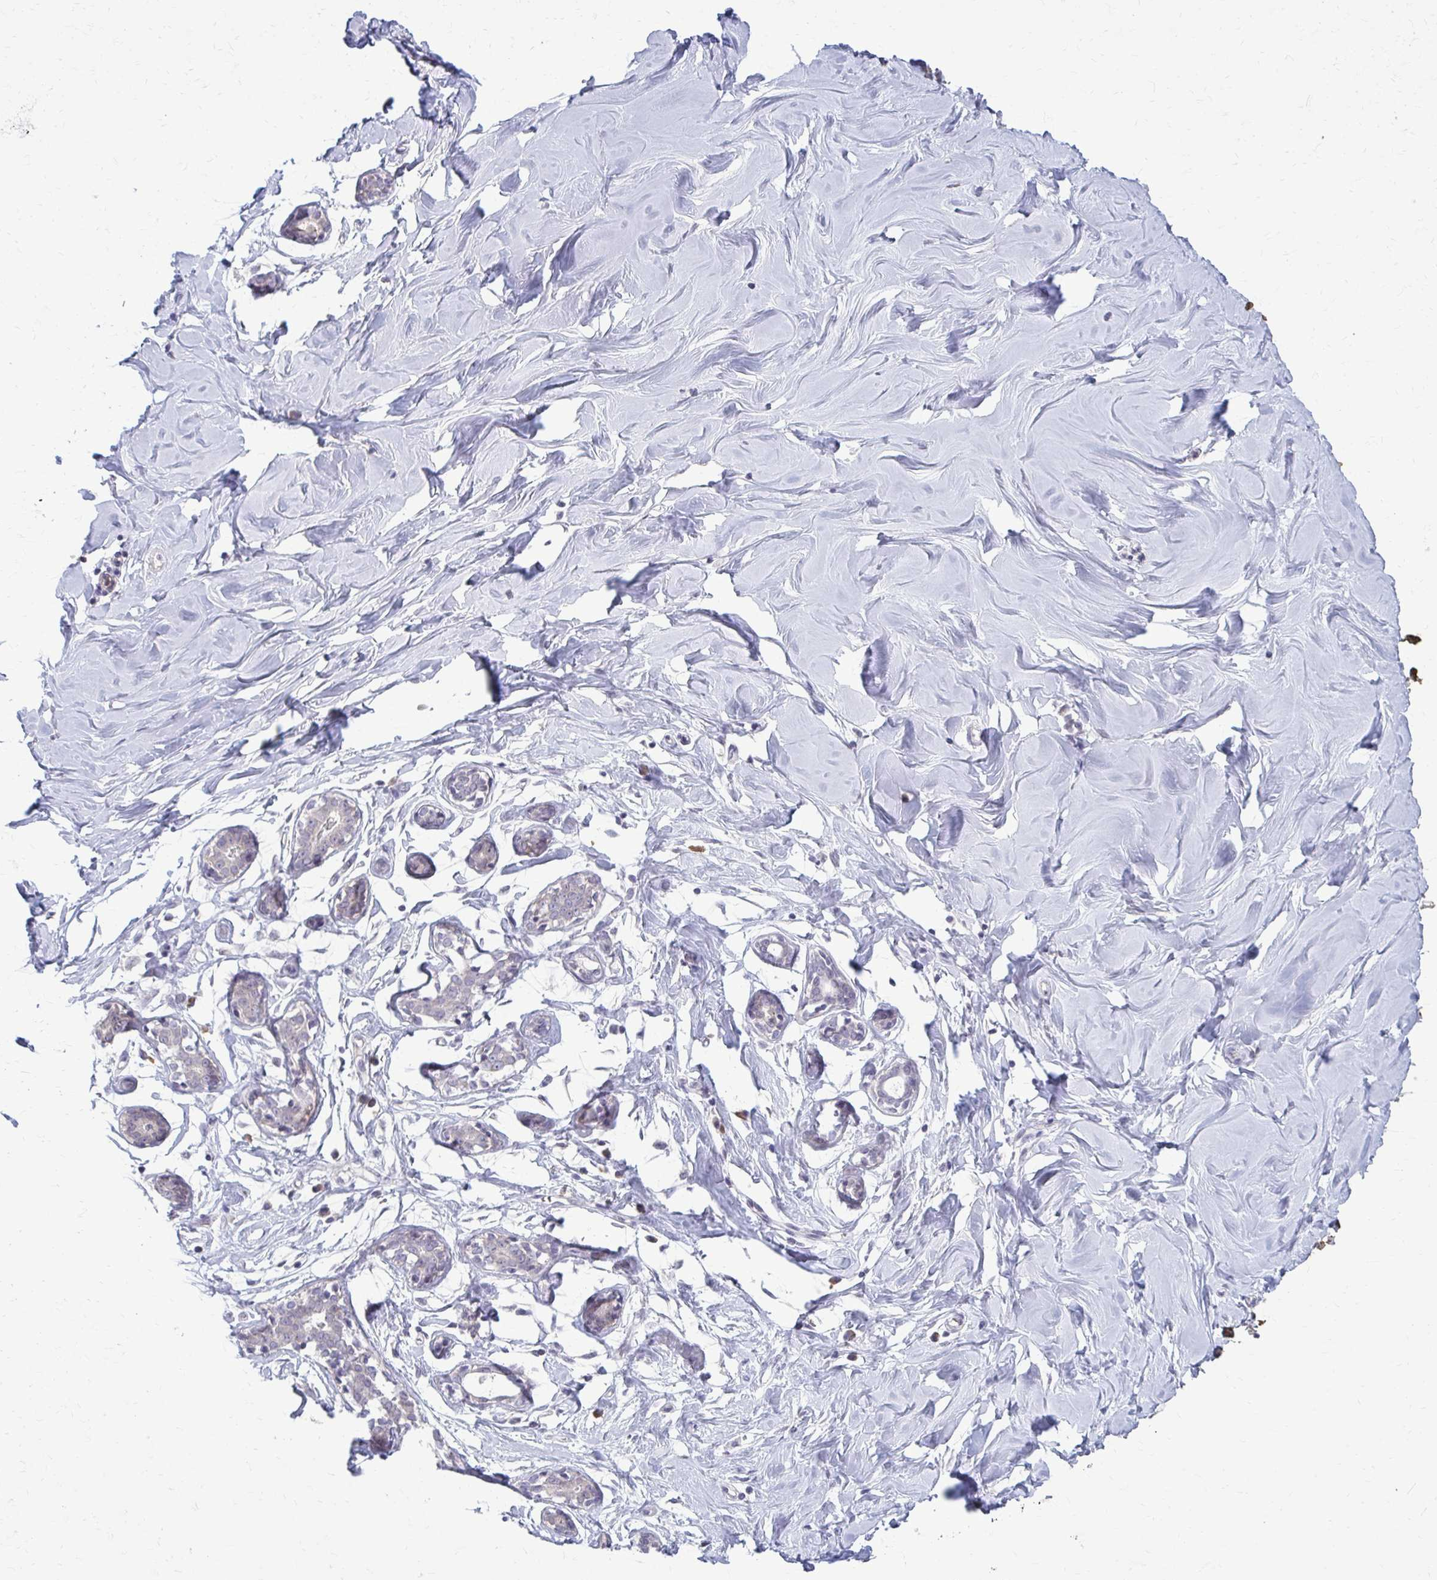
{"staining": {"intensity": "negative", "quantity": "none", "location": "none"}, "tissue": "breast", "cell_type": "Adipocytes", "image_type": "normal", "snomed": [{"axis": "morphology", "description": "Normal tissue, NOS"}, {"axis": "topography", "description": "Breast"}], "caption": "IHC photomicrograph of normal human breast stained for a protein (brown), which shows no staining in adipocytes. The staining was performed using DAB to visualize the protein expression in brown, while the nuclei were stained in blue with hematoxylin (Magnification: 20x).", "gene": "MCRIP2", "patient": {"sex": "female", "age": 27}}